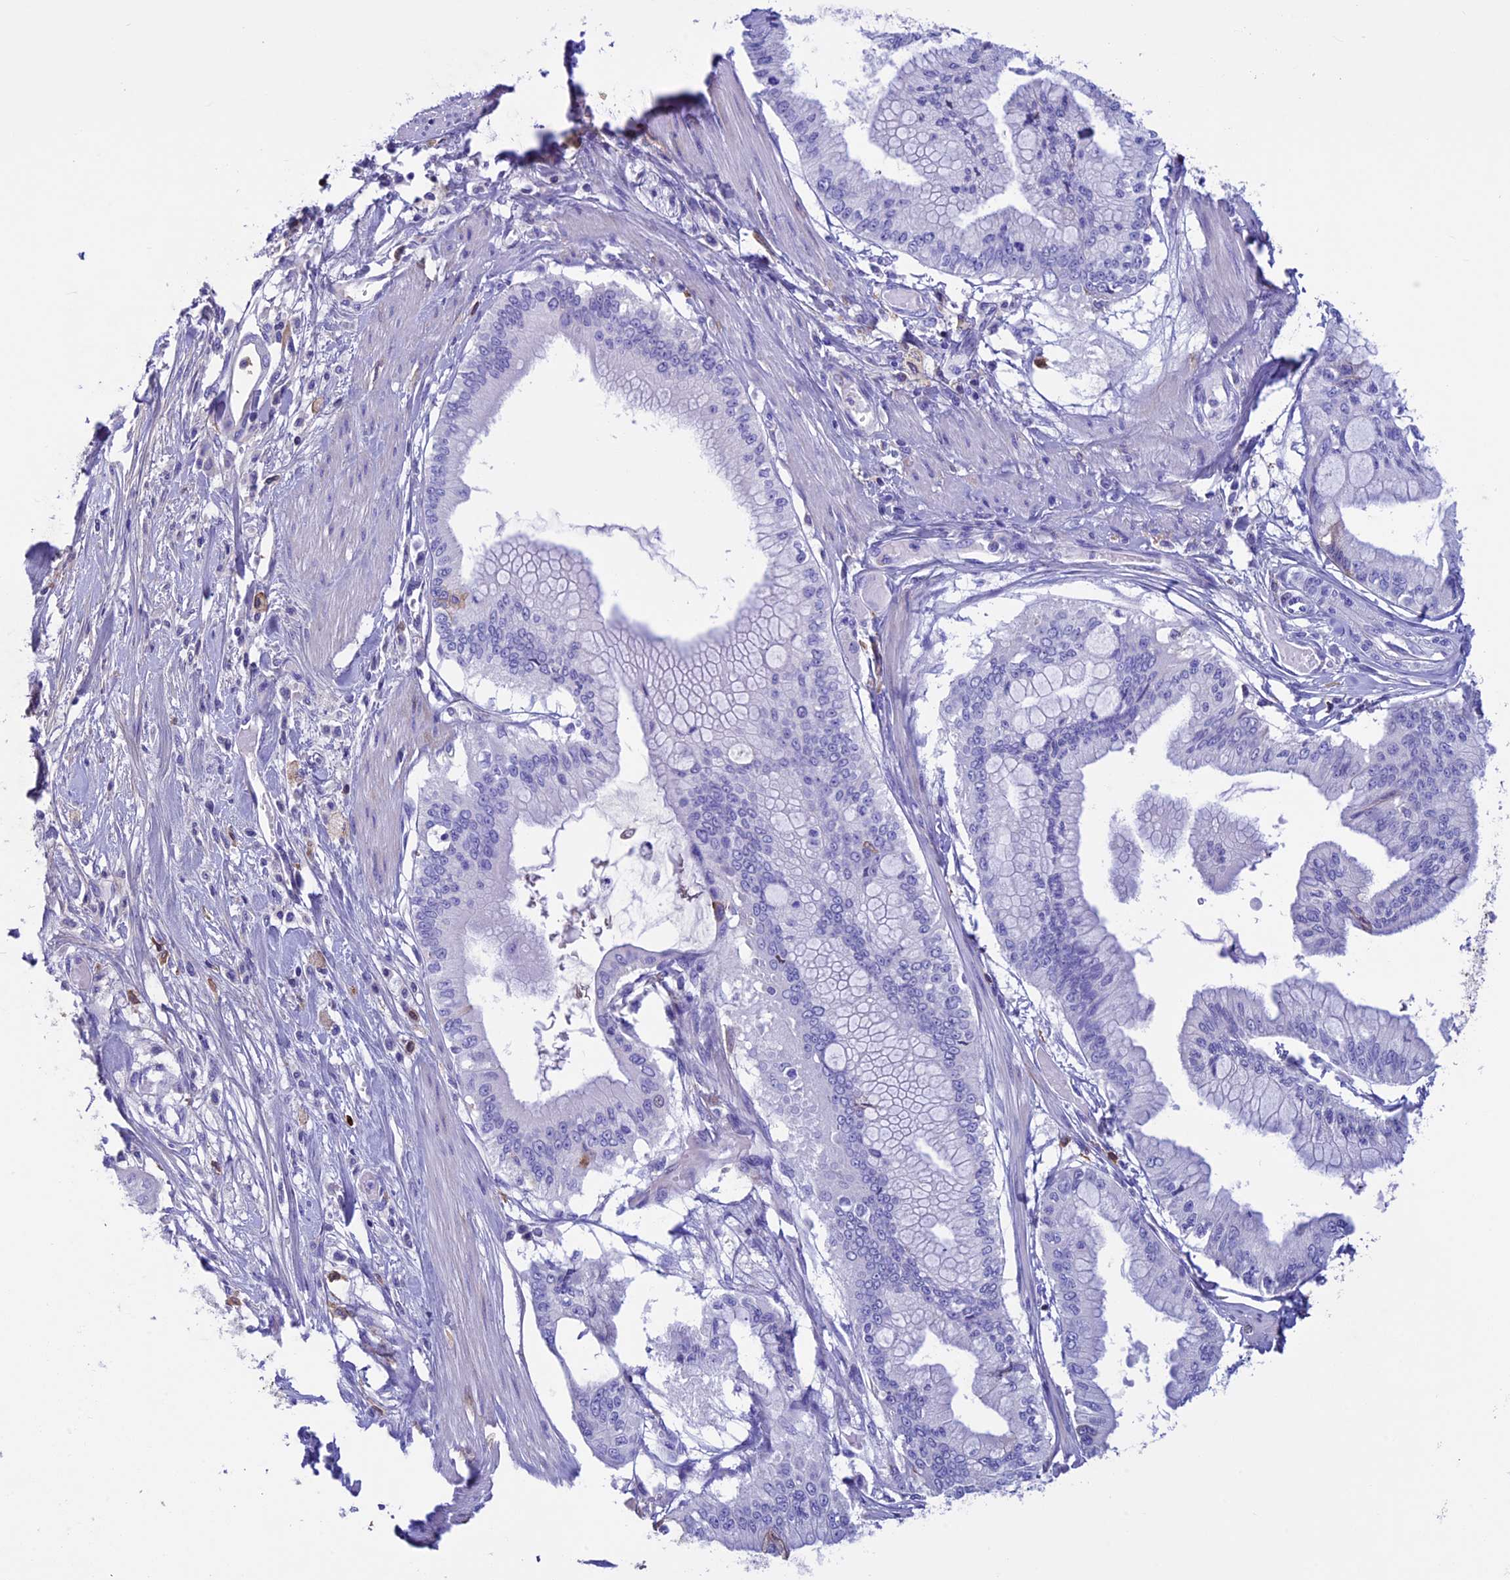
{"staining": {"intensity": "negative", "quantity": "none", "location": "none"}, "tissue": "pancreatic cancer", "cell_type": "Tumor cells", "image_type": "cancer", "snomed": [{"axis": "morphology", "description": "Adenocarcinoma, NOS"}, {"axis": "topography", "description": "Pancreas"}], "caption": "The immunohistochemistry (IHC) image has no significant positivity in tumor cells of adenocarcinoma (pancreatic) tissue.", "gene": "IGSF6", "patient": {"sex": "male", "age": 46}}